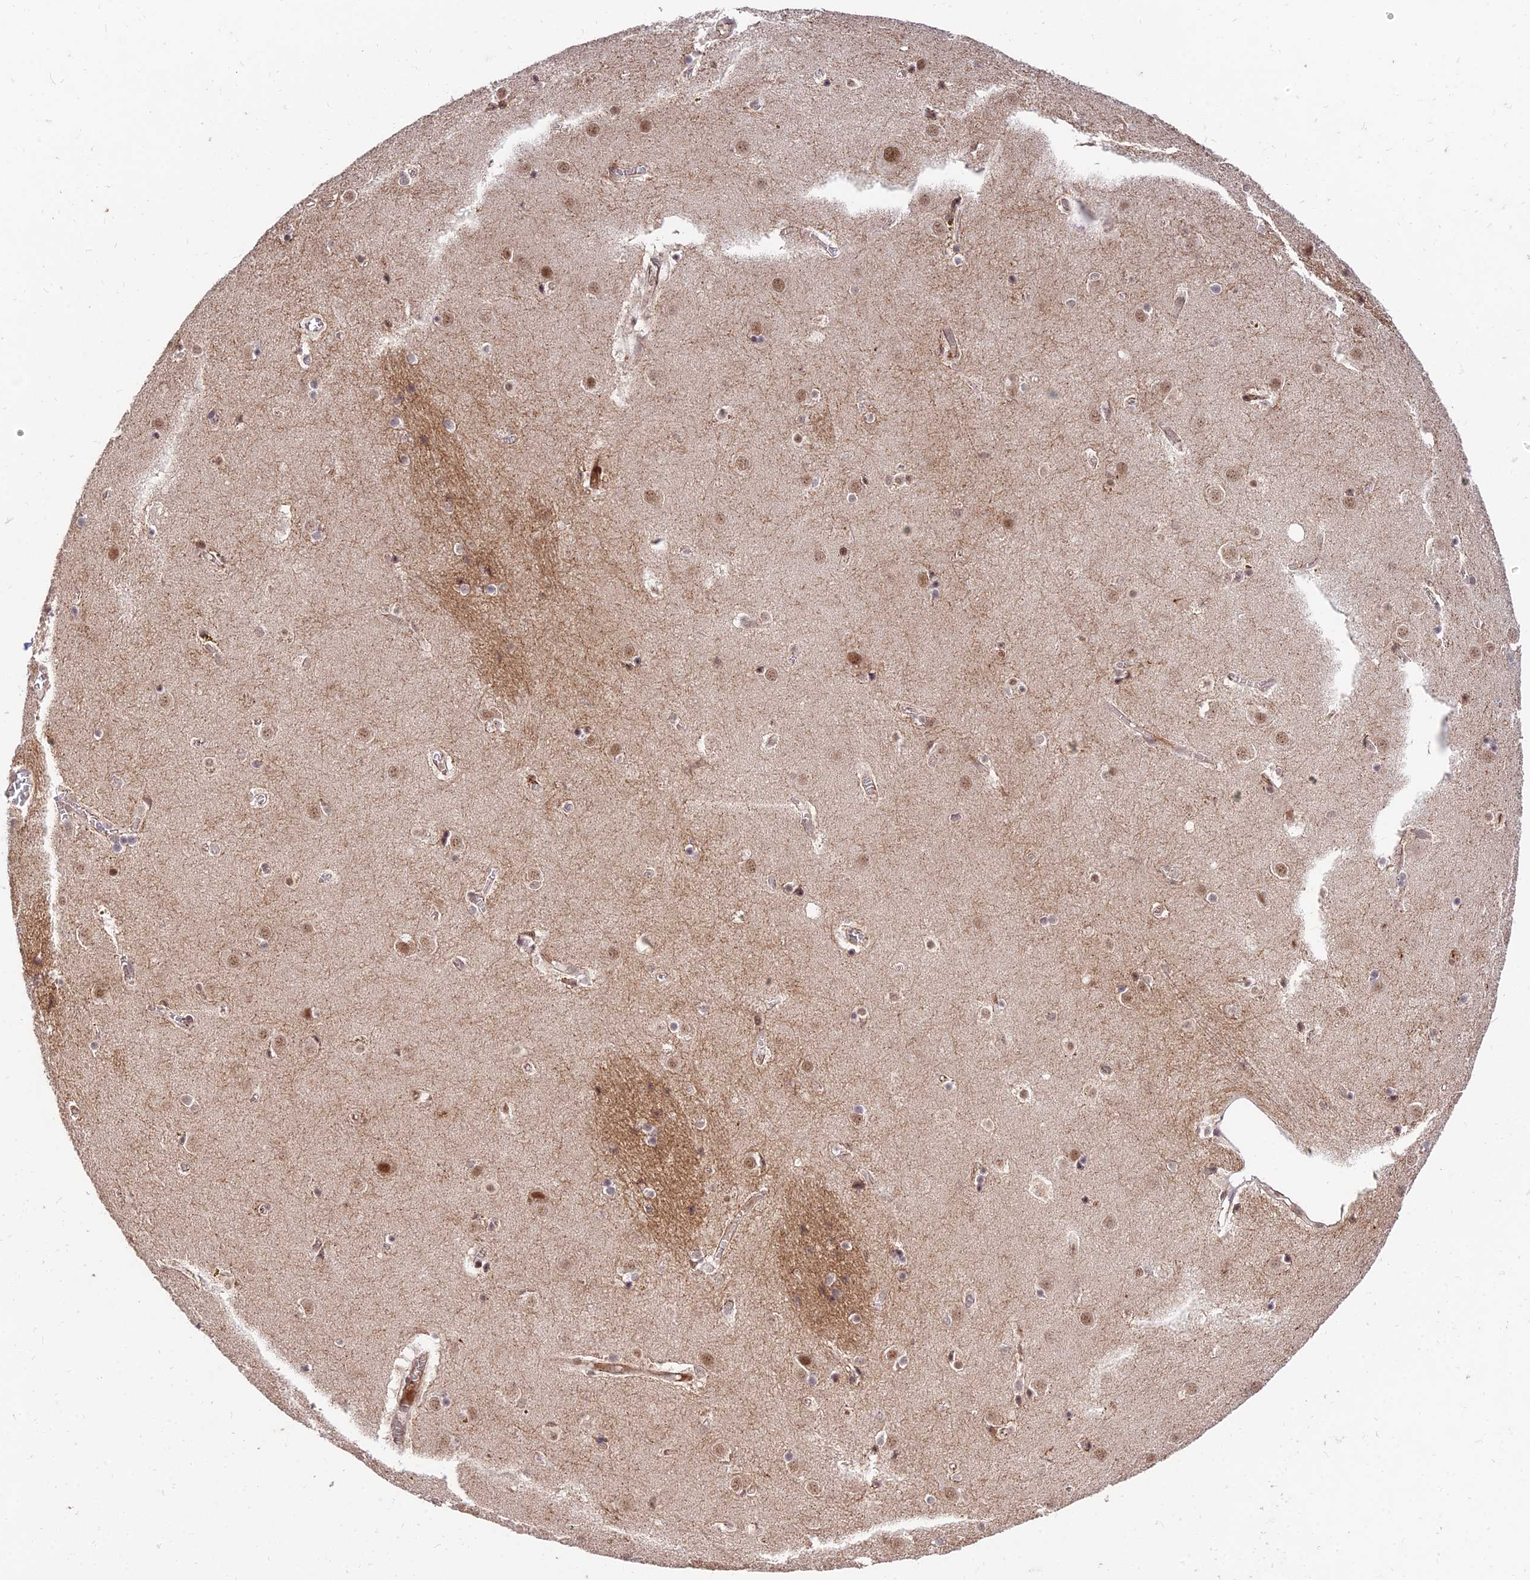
{"staining": {"intensity": "weak", "quantity": "25%-75%", "location": "cytoplasmic/membranous,nuclear"}, "tissue": "caudate", "cell_type": "Glial cells", "image_type": "normal", "snomed": [{"axis": "morphology", "description": "Normal tissue, NOS"}, {"axis": "topography", "description": "Lateral ventricle wall"}], "caption": "Immunohistochemistry staining of benign caudate, which demonstrates low levels of weak cytoplasmic/membranous,nuclear staining in about 25%-75% of glial cells indicating weak cytoplasmic/membranous,nuclear protein expression. The staining was performed using DAB (brown) for protein detection and nuclei were counterstained in hematoxylin (blue).", "gene": "ZNF85", "patient": {"sex": "male", "age": 70}}